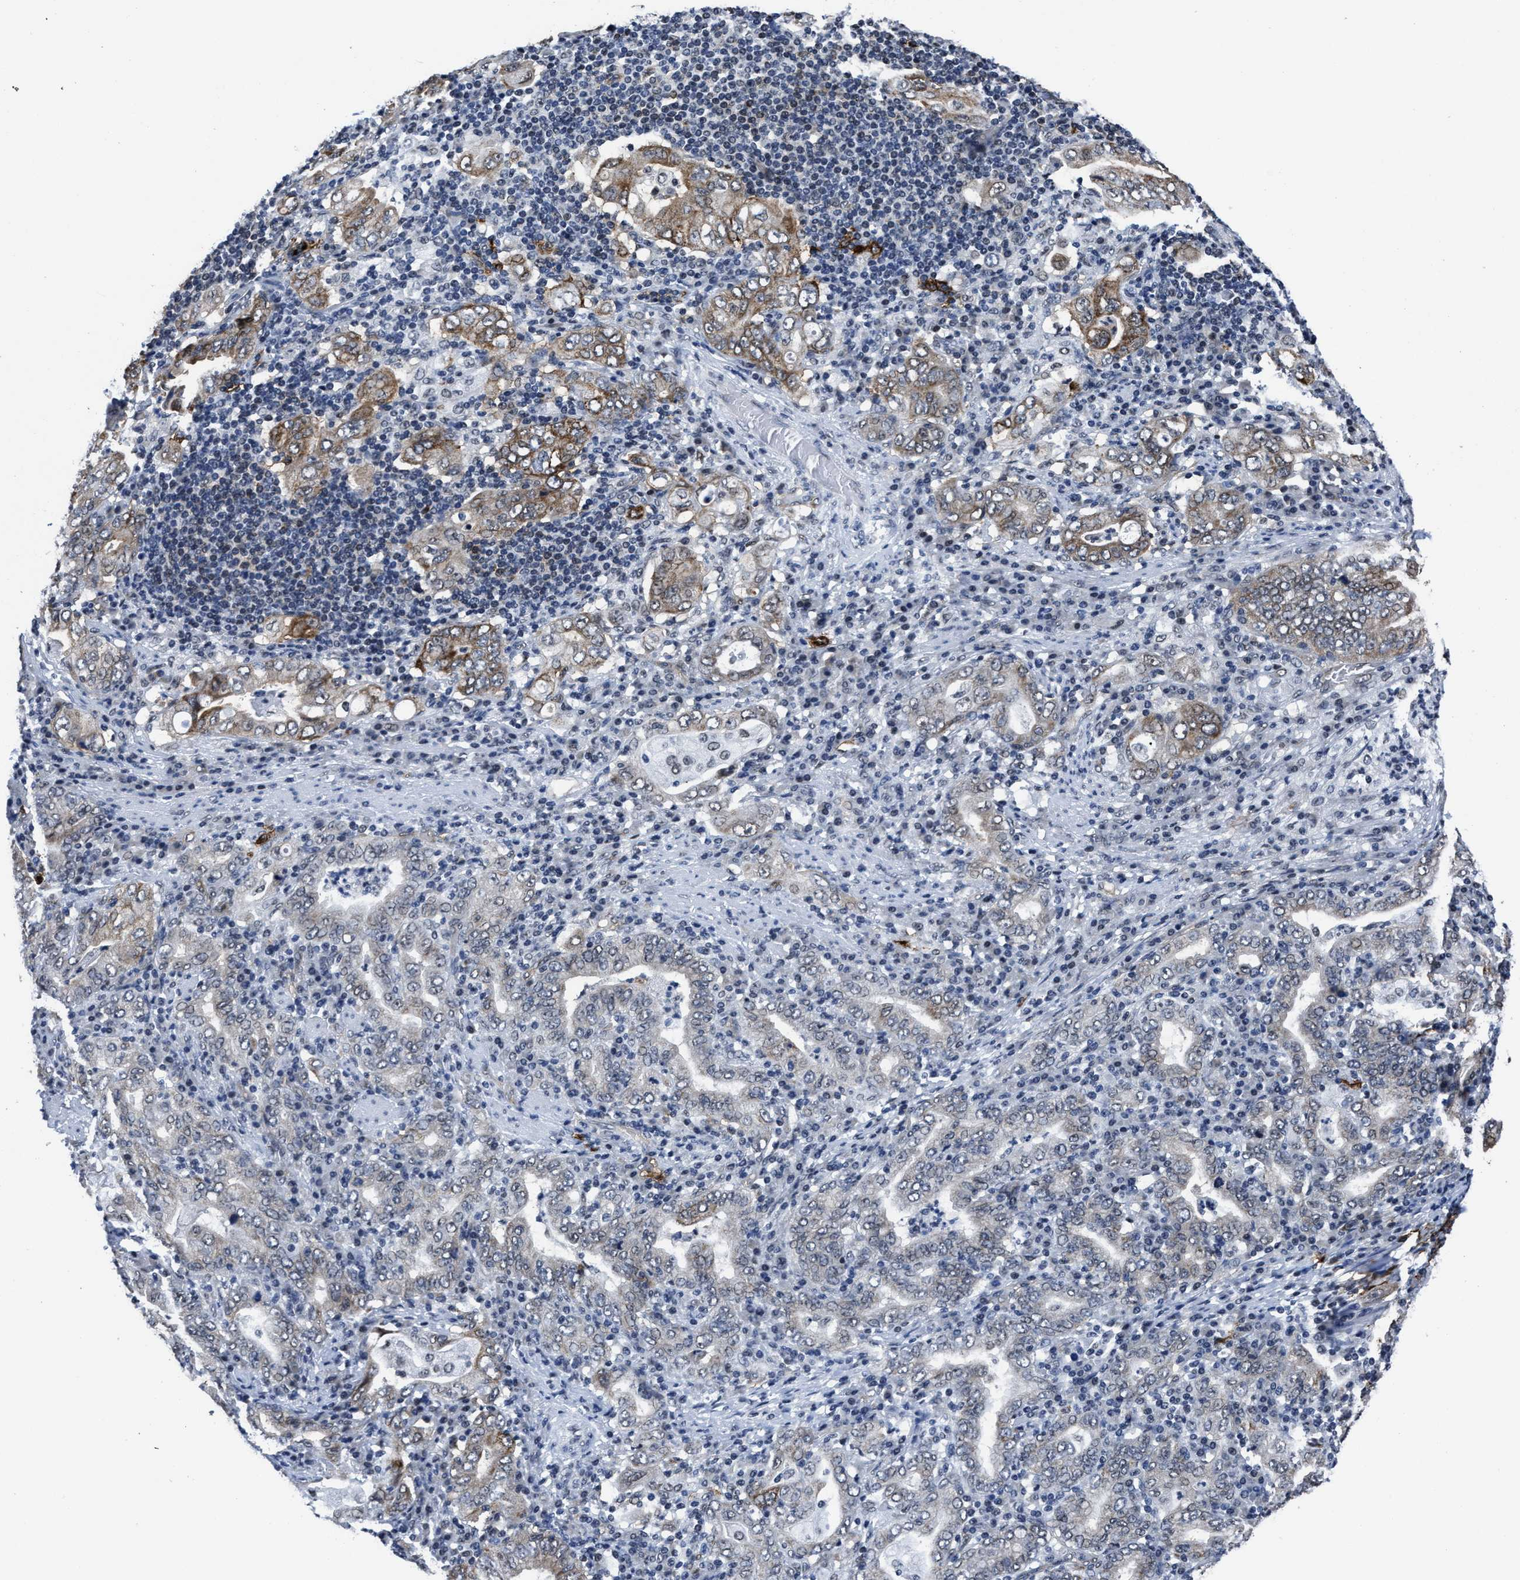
{"staining": {"intensity": "moderate", "quantity": "25%-75%", "location": "cytoplasmic/membranous"}, "tissue": "stomach cancer", "cell_type": "Tumor cells", "image_type": "cancer", "snomed": [{"axis": "morphology", "description": "Normal tissue, NOS"}, {"axis": "morphology", "description": "Adenocarcinoma, NOS"}, {"axis": "topography", "description": "Esophagus"}, {"axis": "topography", "description": "Stomach, upper"}, {"axis": "topography", "description": "Peripheral nerve tissue"}], "caption": "Stomach adenocarcinoma stained with a protein marker reveals moderate staining in tumor cells.", "gene": "MARCKSL1", "patient": {"sex": "male", "age": 62}}